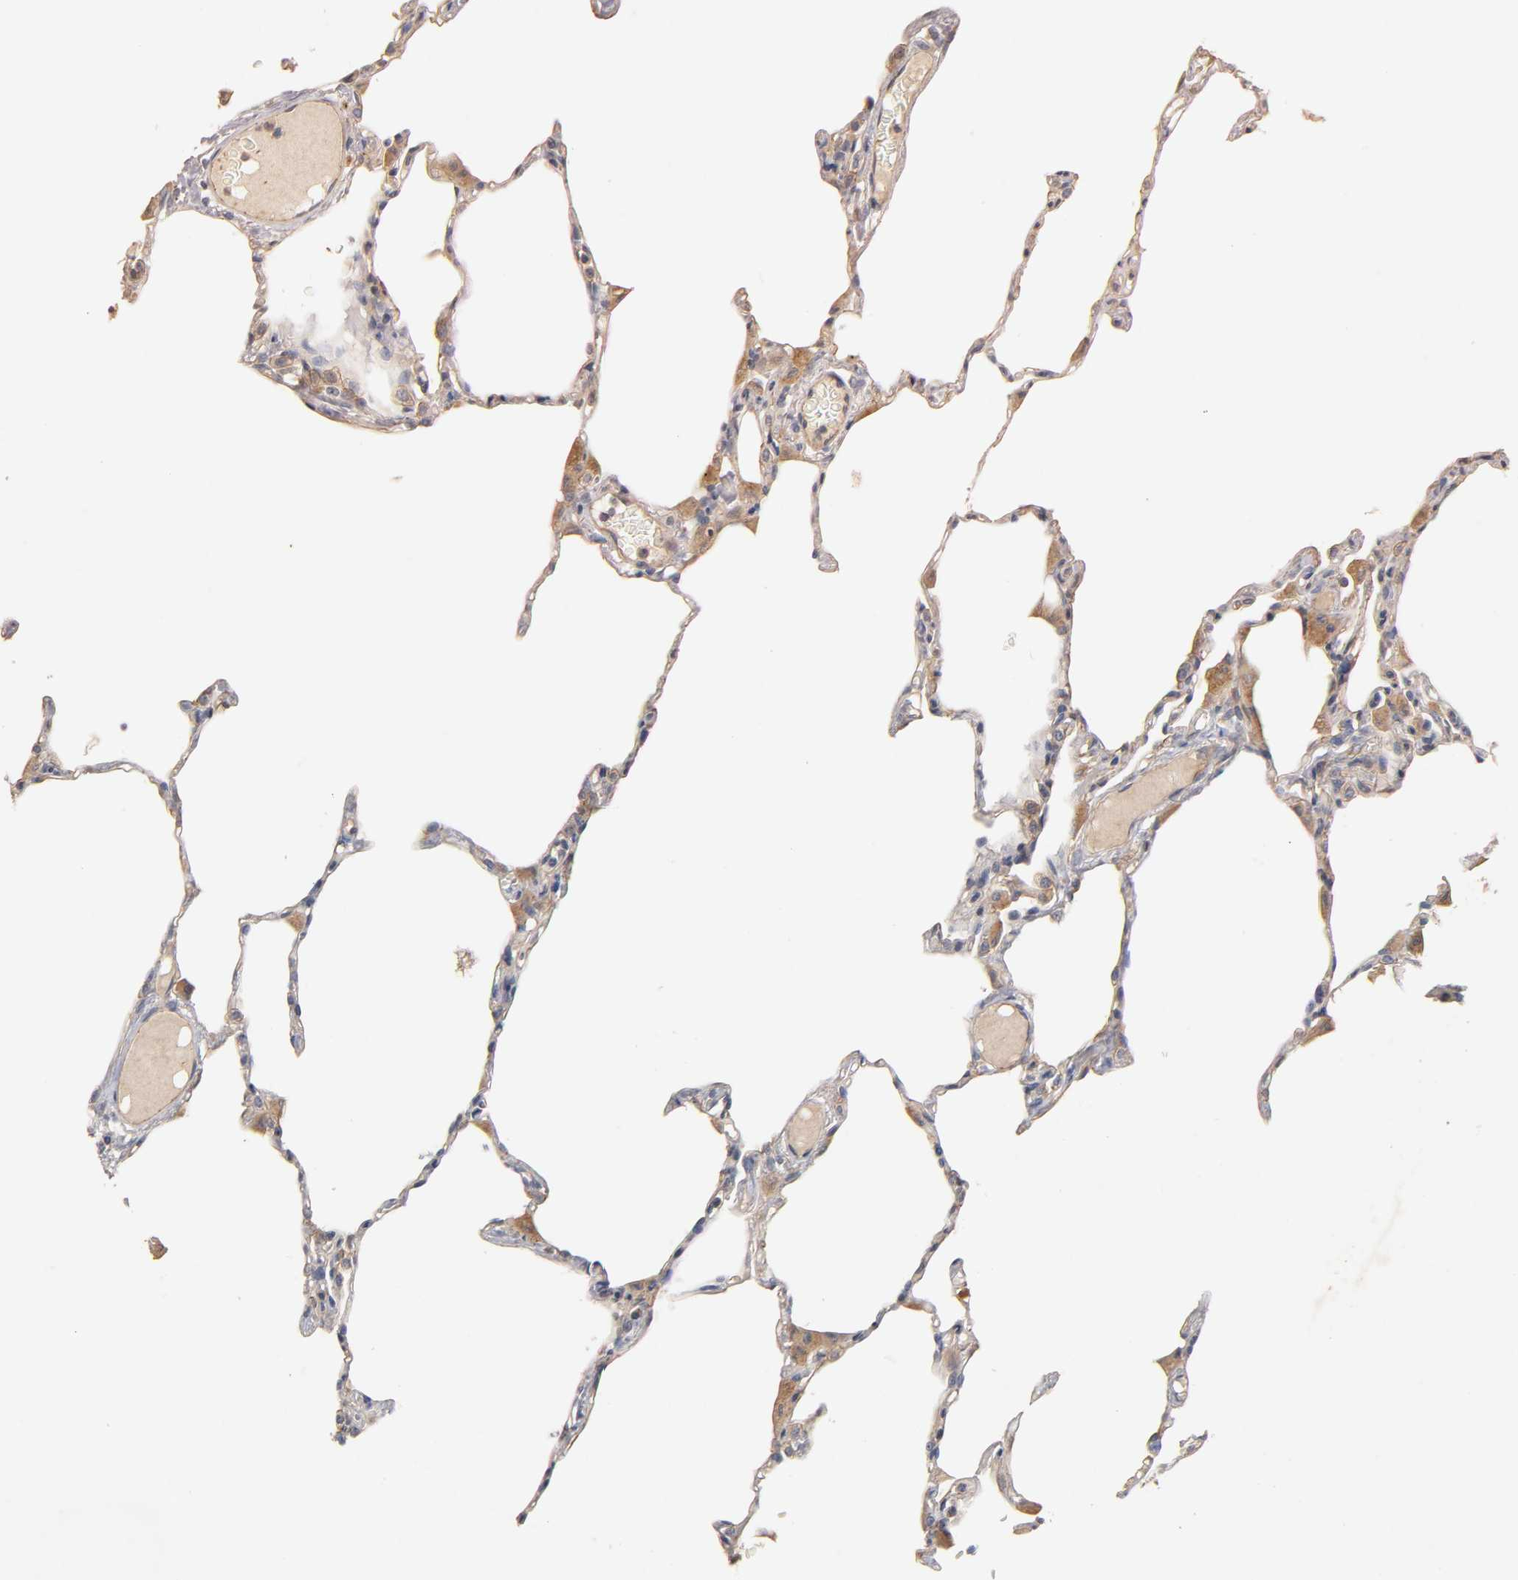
{"staining": {"intensity": "moderate", "quantity": ">75%", "location": "cytoplasmic/membranous"}, "tissue": "lung", "cell_type": "Alveolar cells", "image_type": "normal", "snomed": [{"axis": "morphology", "description": "Normal tissue, NOS"}, {"axis": "topography", "description": "Lung"}], "caption": "Lung stained with immunohistochemistry demonstrates moderate cytoplasmic/membranous staining in approximately >75% of alveolar cells. (DAB = brown stain, brightfield microscopy at high magnification).", "gene": "PDZD11", "patient": {"sex": "female", "age": 49}}